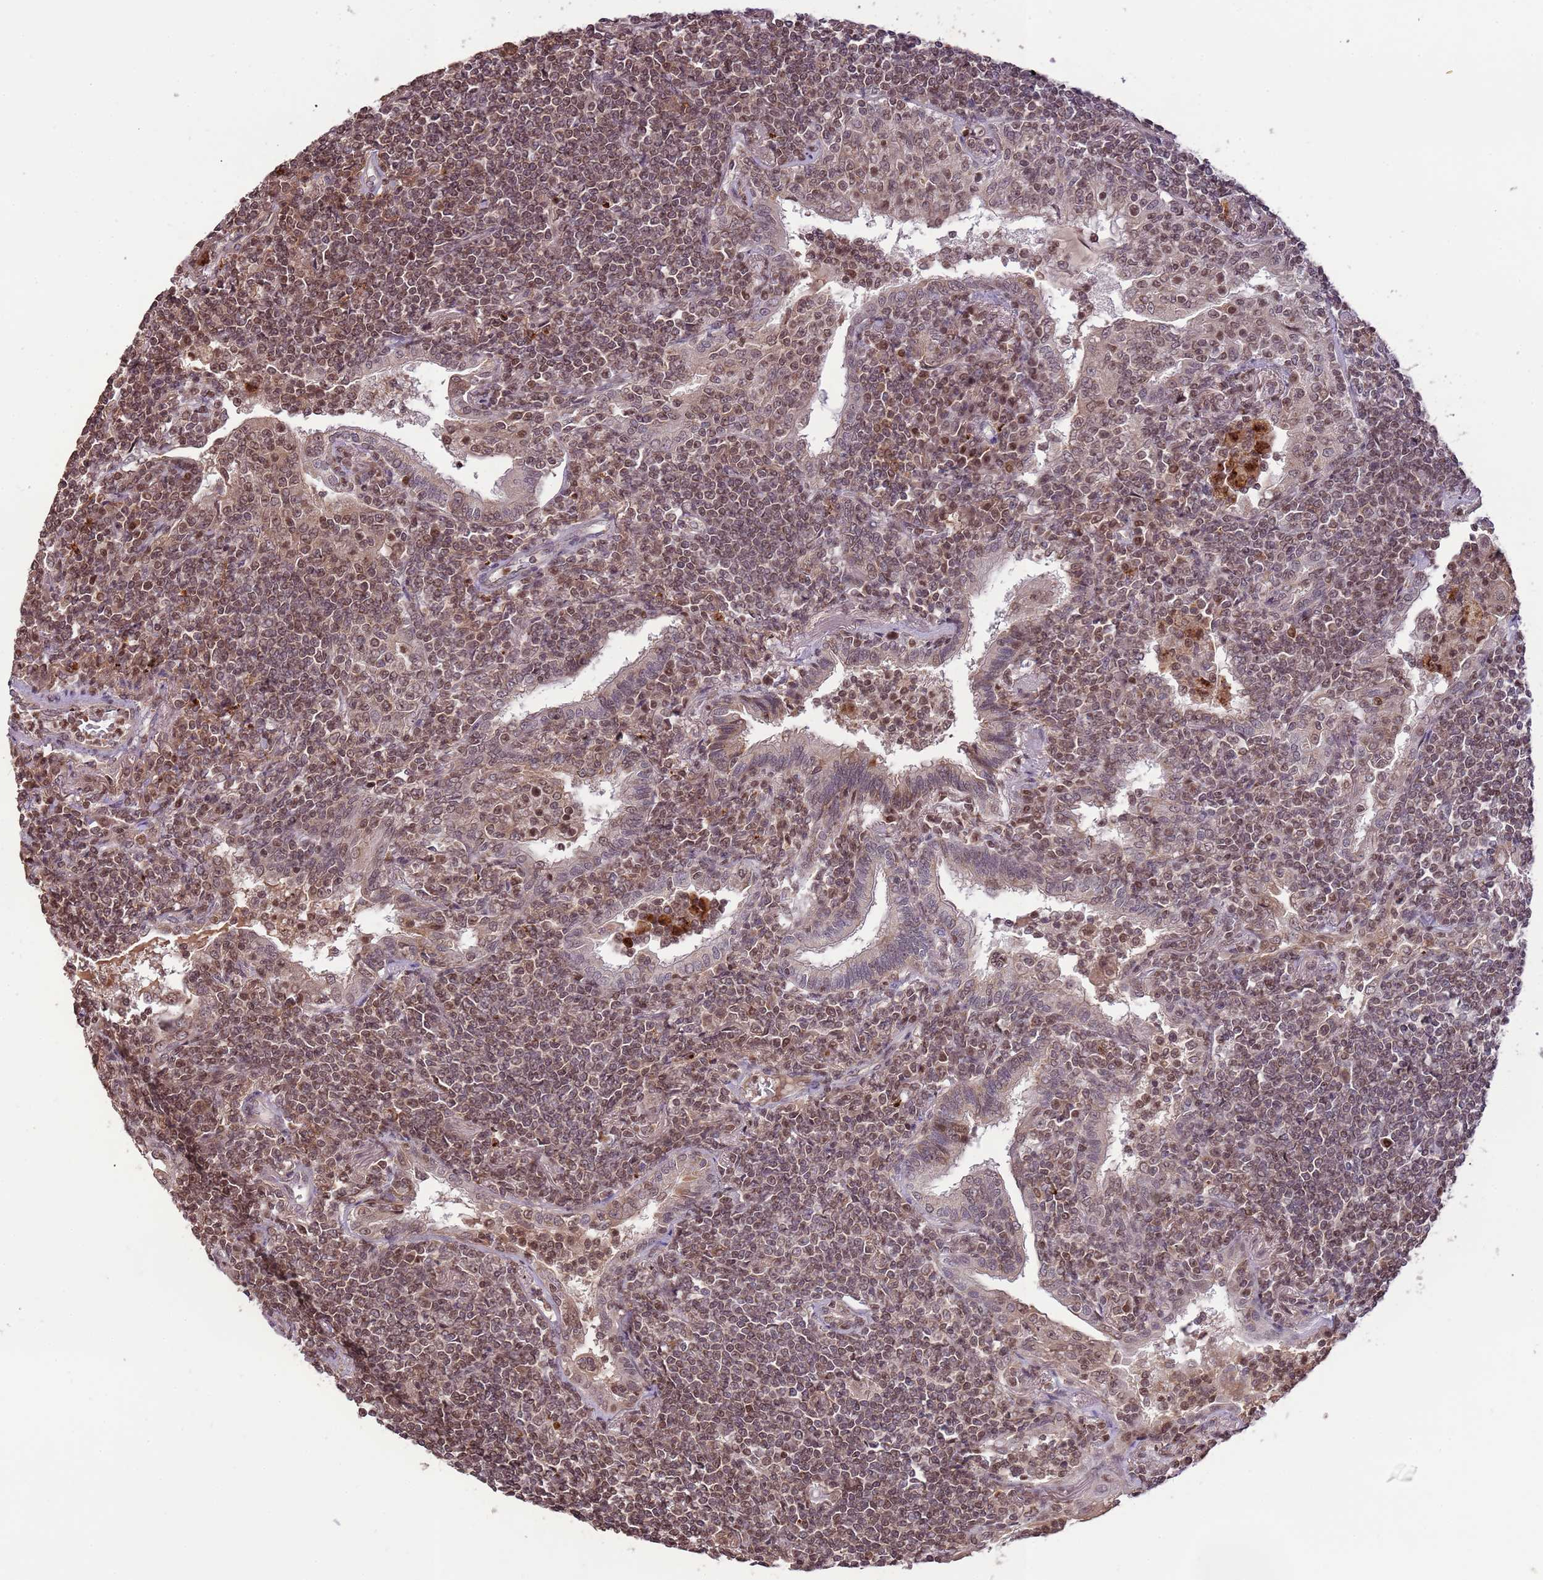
{"staining": {"intensity": "moderate", "quantity": ">75%", "location": "nuclear"}, "tissue": "lymphoma", "cell_type": "Tumor cells", "image_type": "cancer", "snomed": [{"axis": "morphology", "description": "Malignant lymphoma, non-Hodgkin's type, Low grade"}, {"axis": "topography", "description": "Lung"}], "caption": "Tumor cells reveal medium levels of moderate nuclear positivity in approximately >75% of cells in human malignant lymphoma, non-Hodgkin's type (low-grade).", "gene": "SAMSN1", "patient": {"sex": "female", "age": 71}}